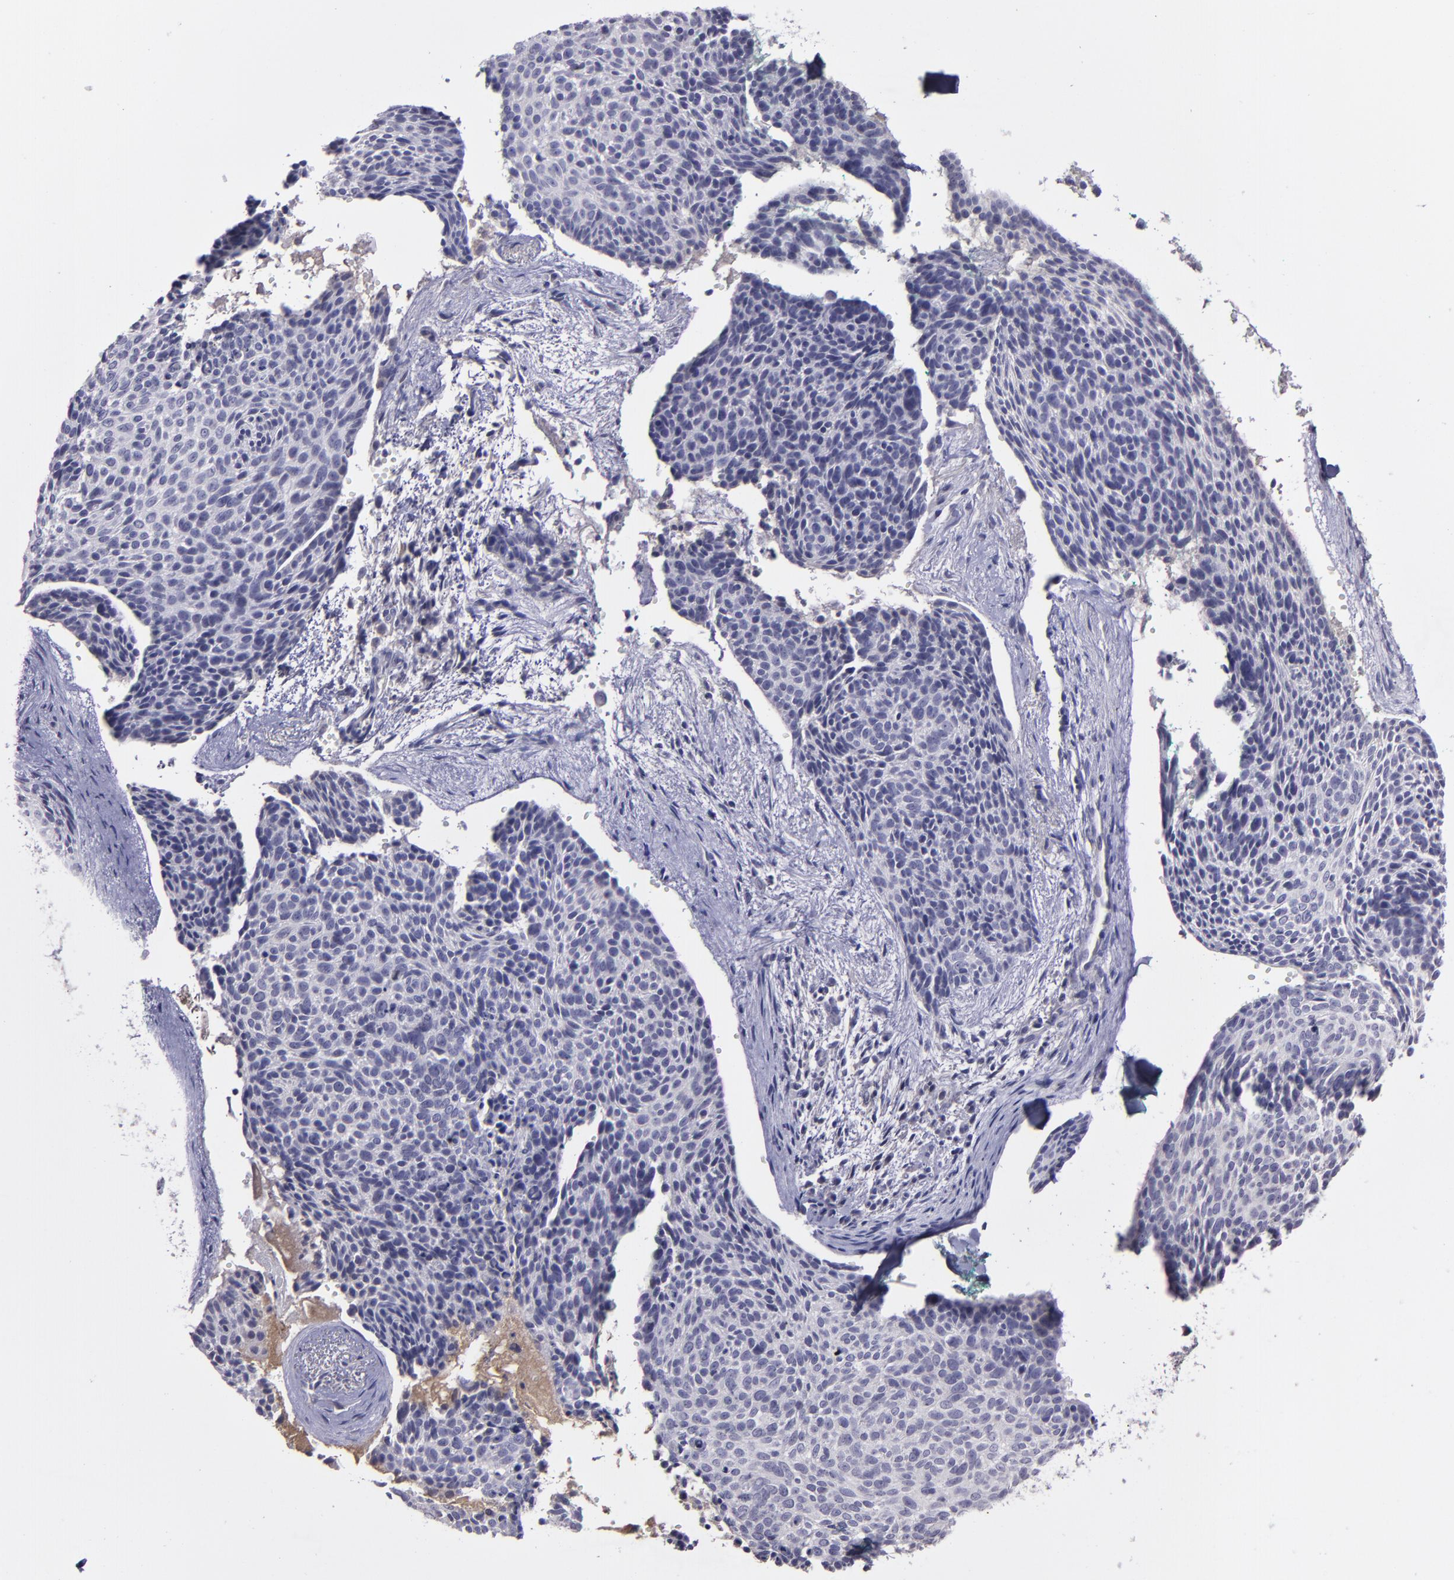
{"staining": {"intensity": "negative", "quantity": "none", "location": "none"}, "tissue": "skin cancer", "cell_type": "Tumor cells", "image_type": "cancer", "snomed": [{"axis": "morphology", "description": "Normal tissue, NOS"}, {"axis": "morphology", "description": "Basal cell carcinoma"}, {"axis": "topography", "description": "Skin"}], "caption": "The immunohistochemistry image has no significant positivity in tumor cells of basal cell carcinoma (skin) tissue.", "gene": "MASP1", "patient": {"sex": "female", "age": 57}}